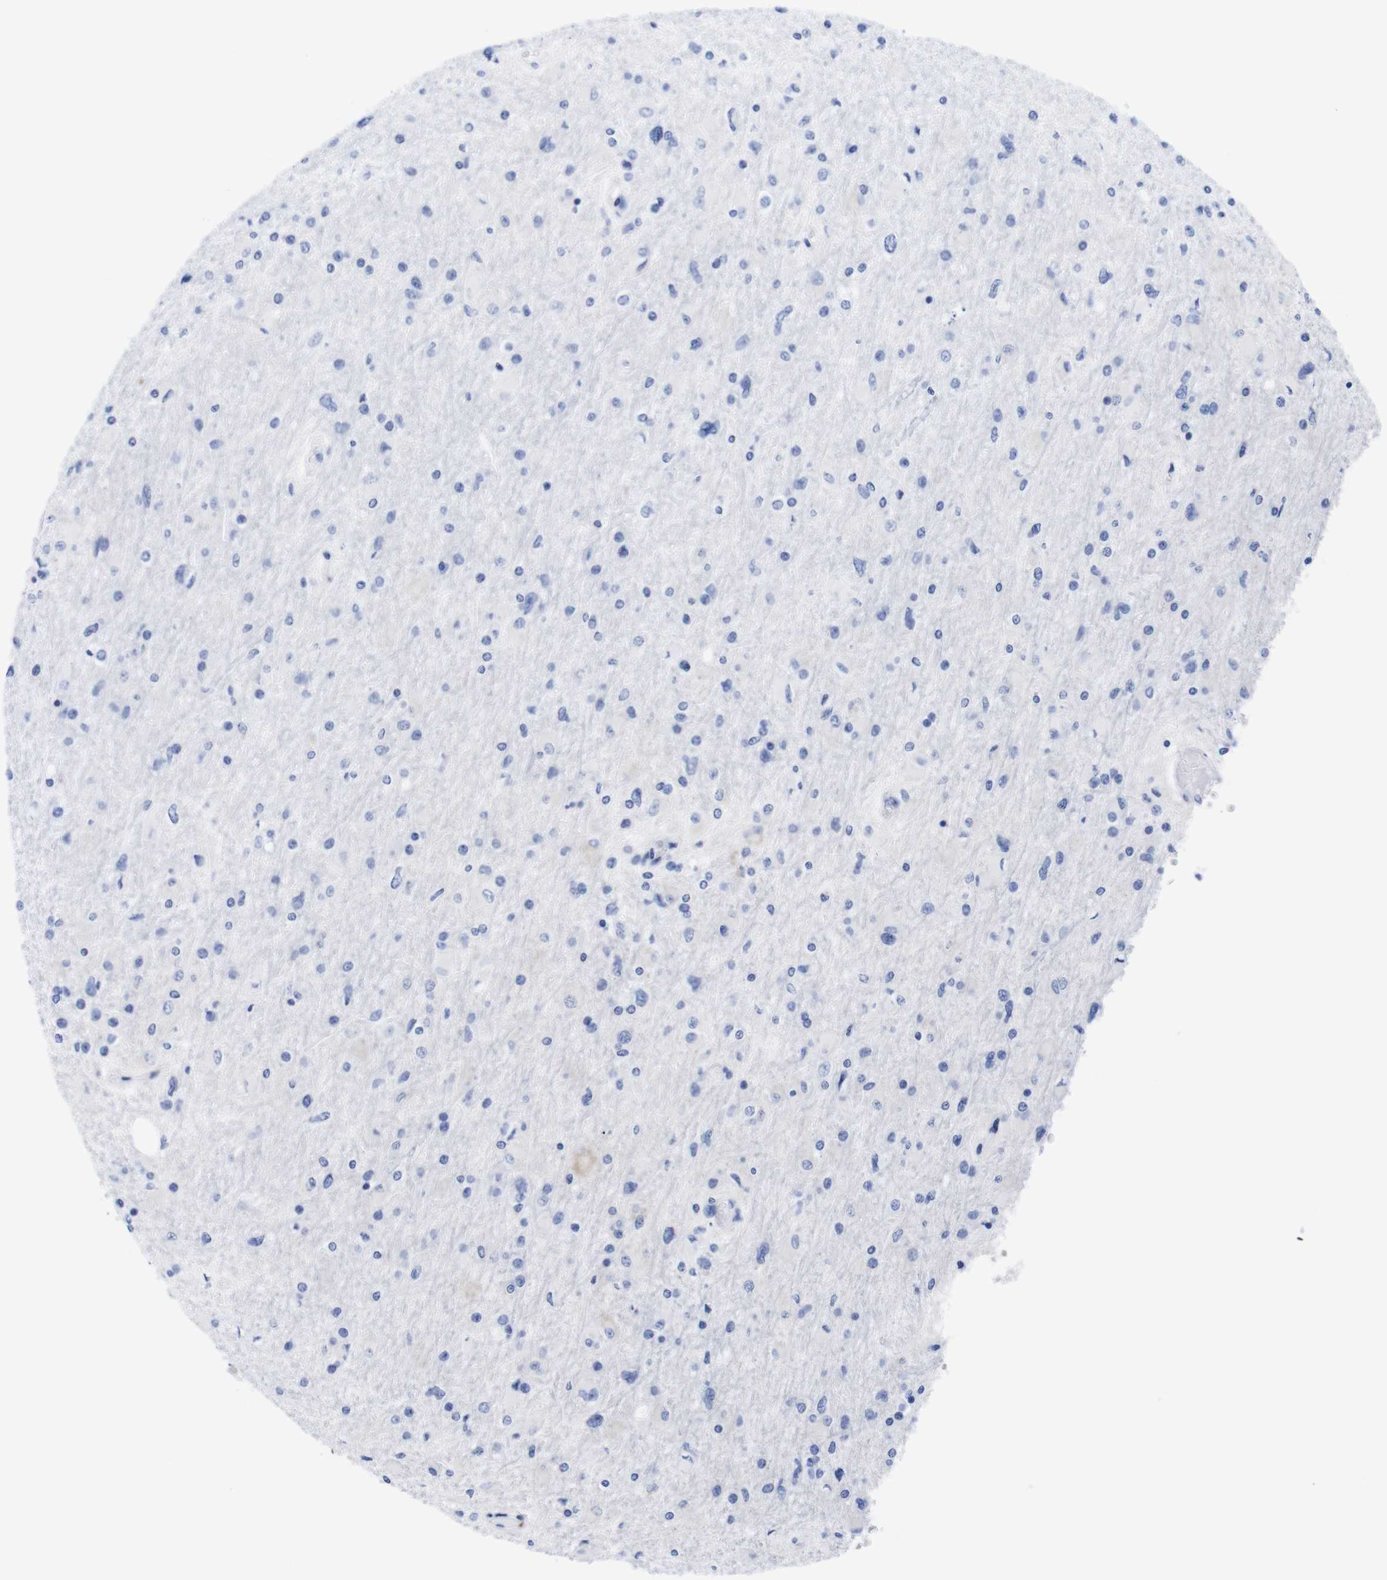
{"staining": {"intensity": "negative", "quantity": "none", "location": "none"}, "tissue": "glioma", "cell_type": "Tumor cells", "image_type": "cancer", "snomed": [{"axis": "morphology", "description": "Glioma, malignant, High grade"}, {"axis": "topography", "description": "Cerebral cortex"}], "caption": "High power microscopy micrograph of an IHC photomicrograph of malignant high-grade glioma, revealing no significant staining in tumor cells. The staining is performed using DAB brown chromogen with nuclei counter-stained in using hematoxylin.", "gene": "LRRC55", "patient": {"sex": "female", "age": 36}}